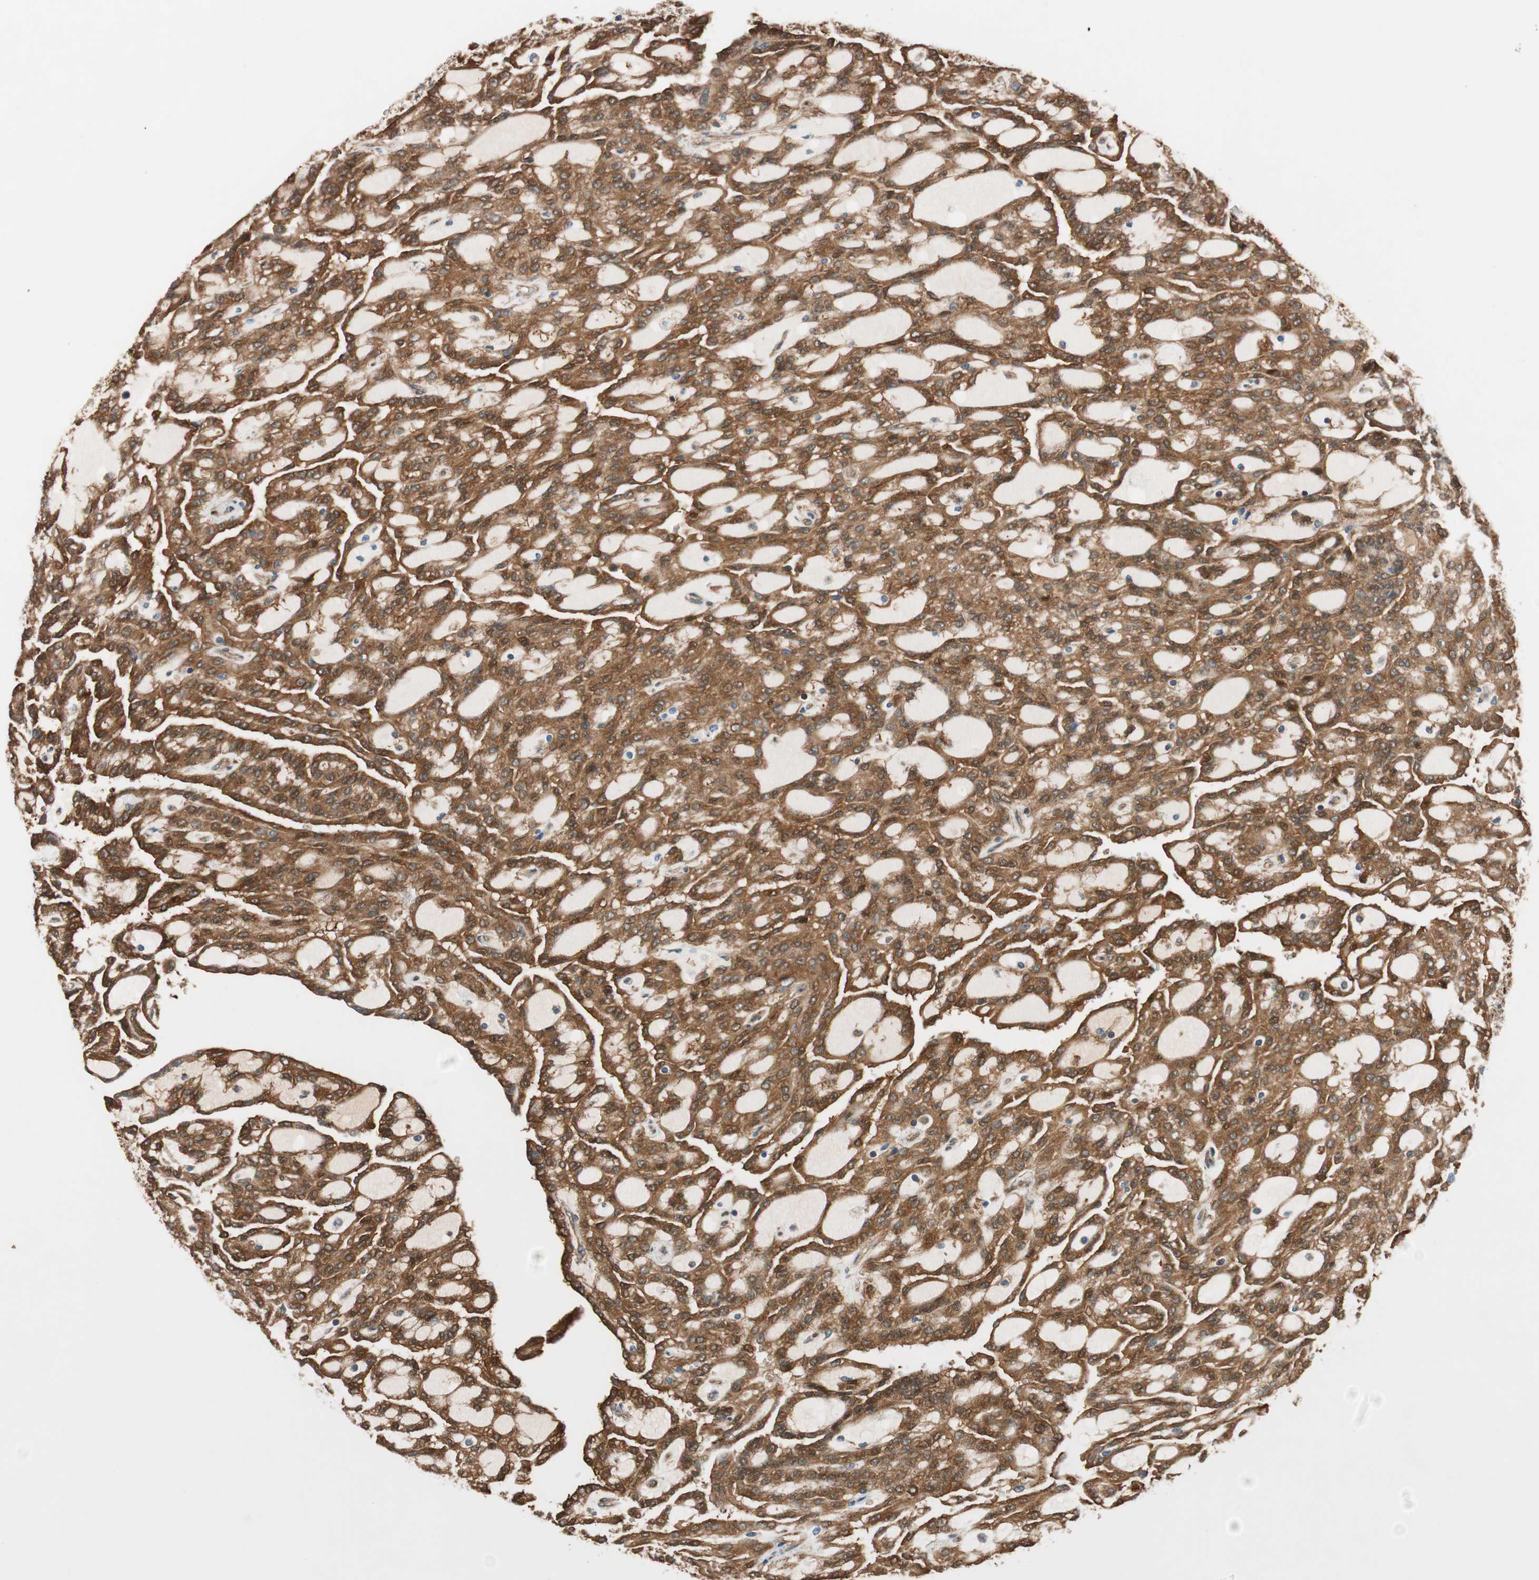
{"staining": {"intensity": "strong", "quantity": ">75%", "location": "cytoplasmic/membranous,nuclear"}, "tissue": "renal cancer", "cell_type": "Tumor cells", "image_type": "cancer", "snomed": [{"axis": "morphology", "description": "Adenocarcinoma, NOS"}, {"axis": "topography", "description": "Kidney"}], "caption": "Tumor cells reveal high levels of strong cytoplasmic/membranous and nuclear positivity in about >75% of cells in human adenocarcinoma (renal). The protein is stained brown, and the nuclei are stained in blue (DAB (3,3'-diaminobenzidine) IHC with brightfield microscopy, high magnification).", "gene": "WASL", "patient": {"sex": "male", "age": 63}}